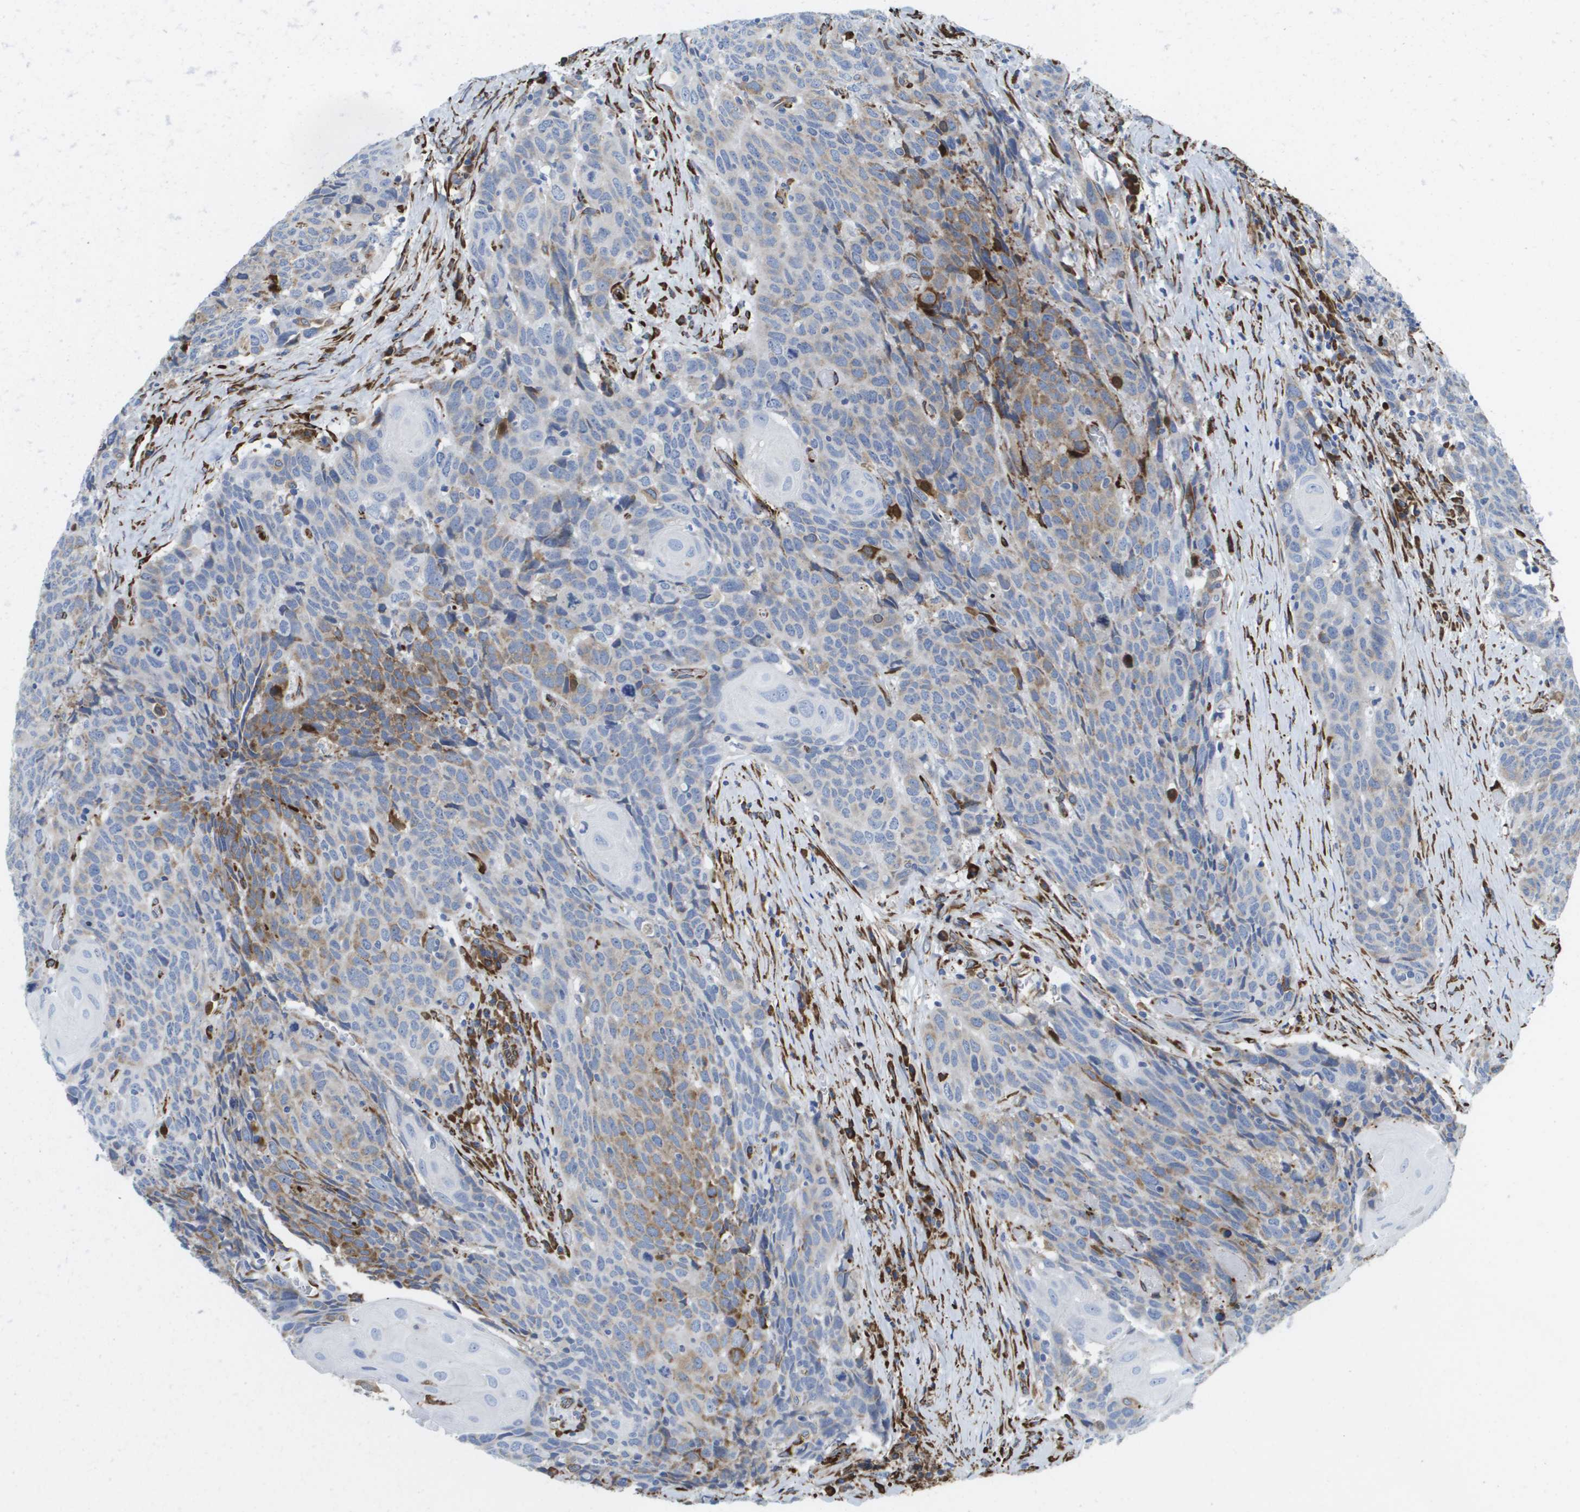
{"staining": {"intensity": "moderate", "quantity": "25%-75%", "location": "cytoplasmic/membranous"}, "tissue": "head and neck cancer", "cell_type": "Tumor cells", "image_type": "cancer", "snomed": [{"axis": "morphology", "description": "Squamous cell carcinoma, NOS"}, {"axis": "topography", "description": "Head-Neck"}], "caption": "The image displays a brown stain indicating the presence of a protein in the cytoplasmic/membranous of tumor cells in squamous cell carcinoma (head and neck). (IHC, brightfield microscopy, high magnification).", "gene": "ST3GAL2", "patient": {"sex": "male", "age": 66}}